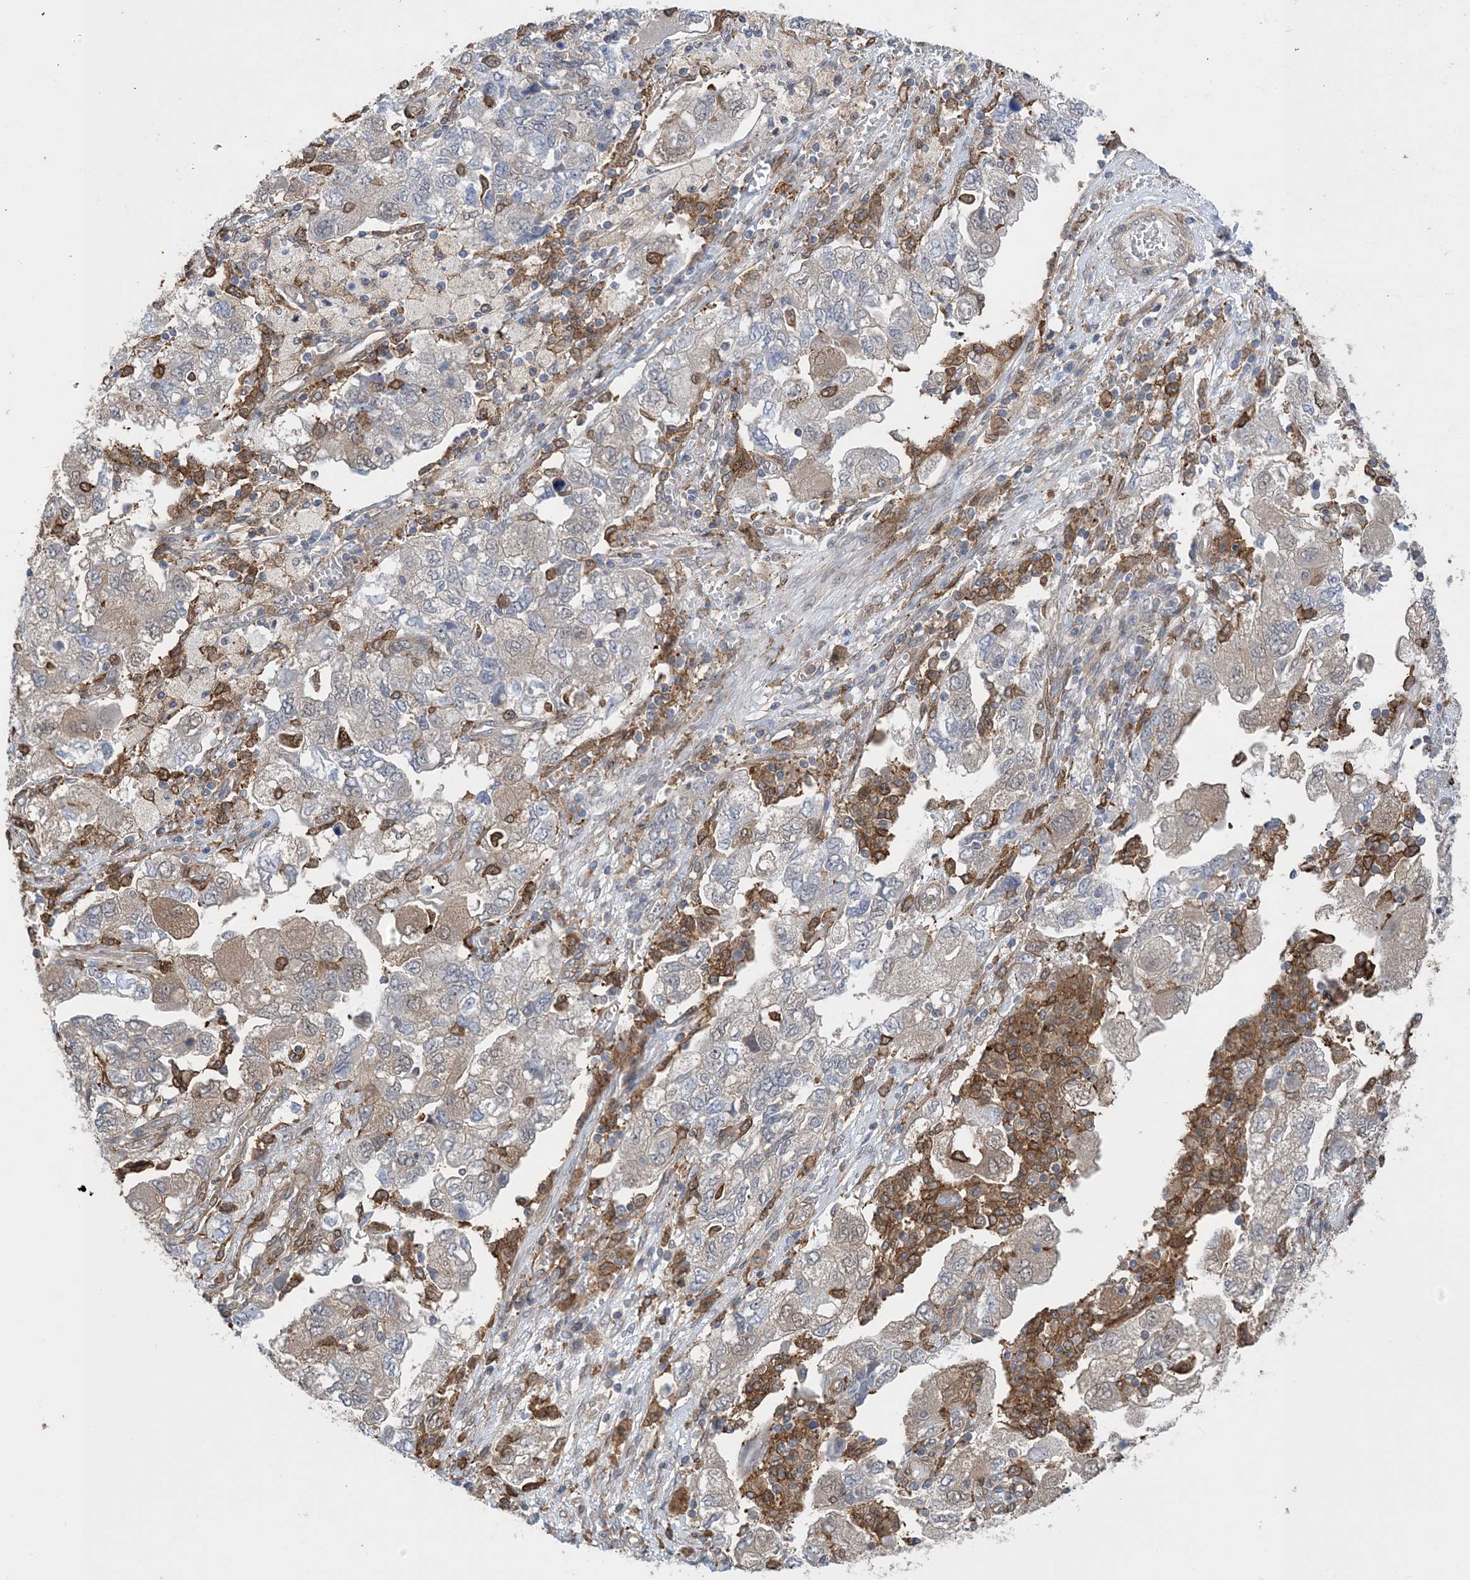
{"staining": {"intensity": "negative", "quantity": "none", "location": "none"}, "tissue": "ovarian cancer", "cell_type": "Tumor cells", "image_type": "cancer", "snomed": [{"axis": "morphology", "description": "Carcinoma, NOS"}, {"axis": "morphology", "description": "Cystadenocarcinoma, serous, NOS"}, {"axis": "topography", "description": "Ovary"}], "caption": "IHC image of neoplastic tissue: human ovarian serous cystadenocarcinoma stained with DAB (3,3'-diaminobenzidine) demonstrates no significant protein positivity in tumor cells.", "gene": "HS1BP3", "patient": {"sex": "female", "age": 69}}